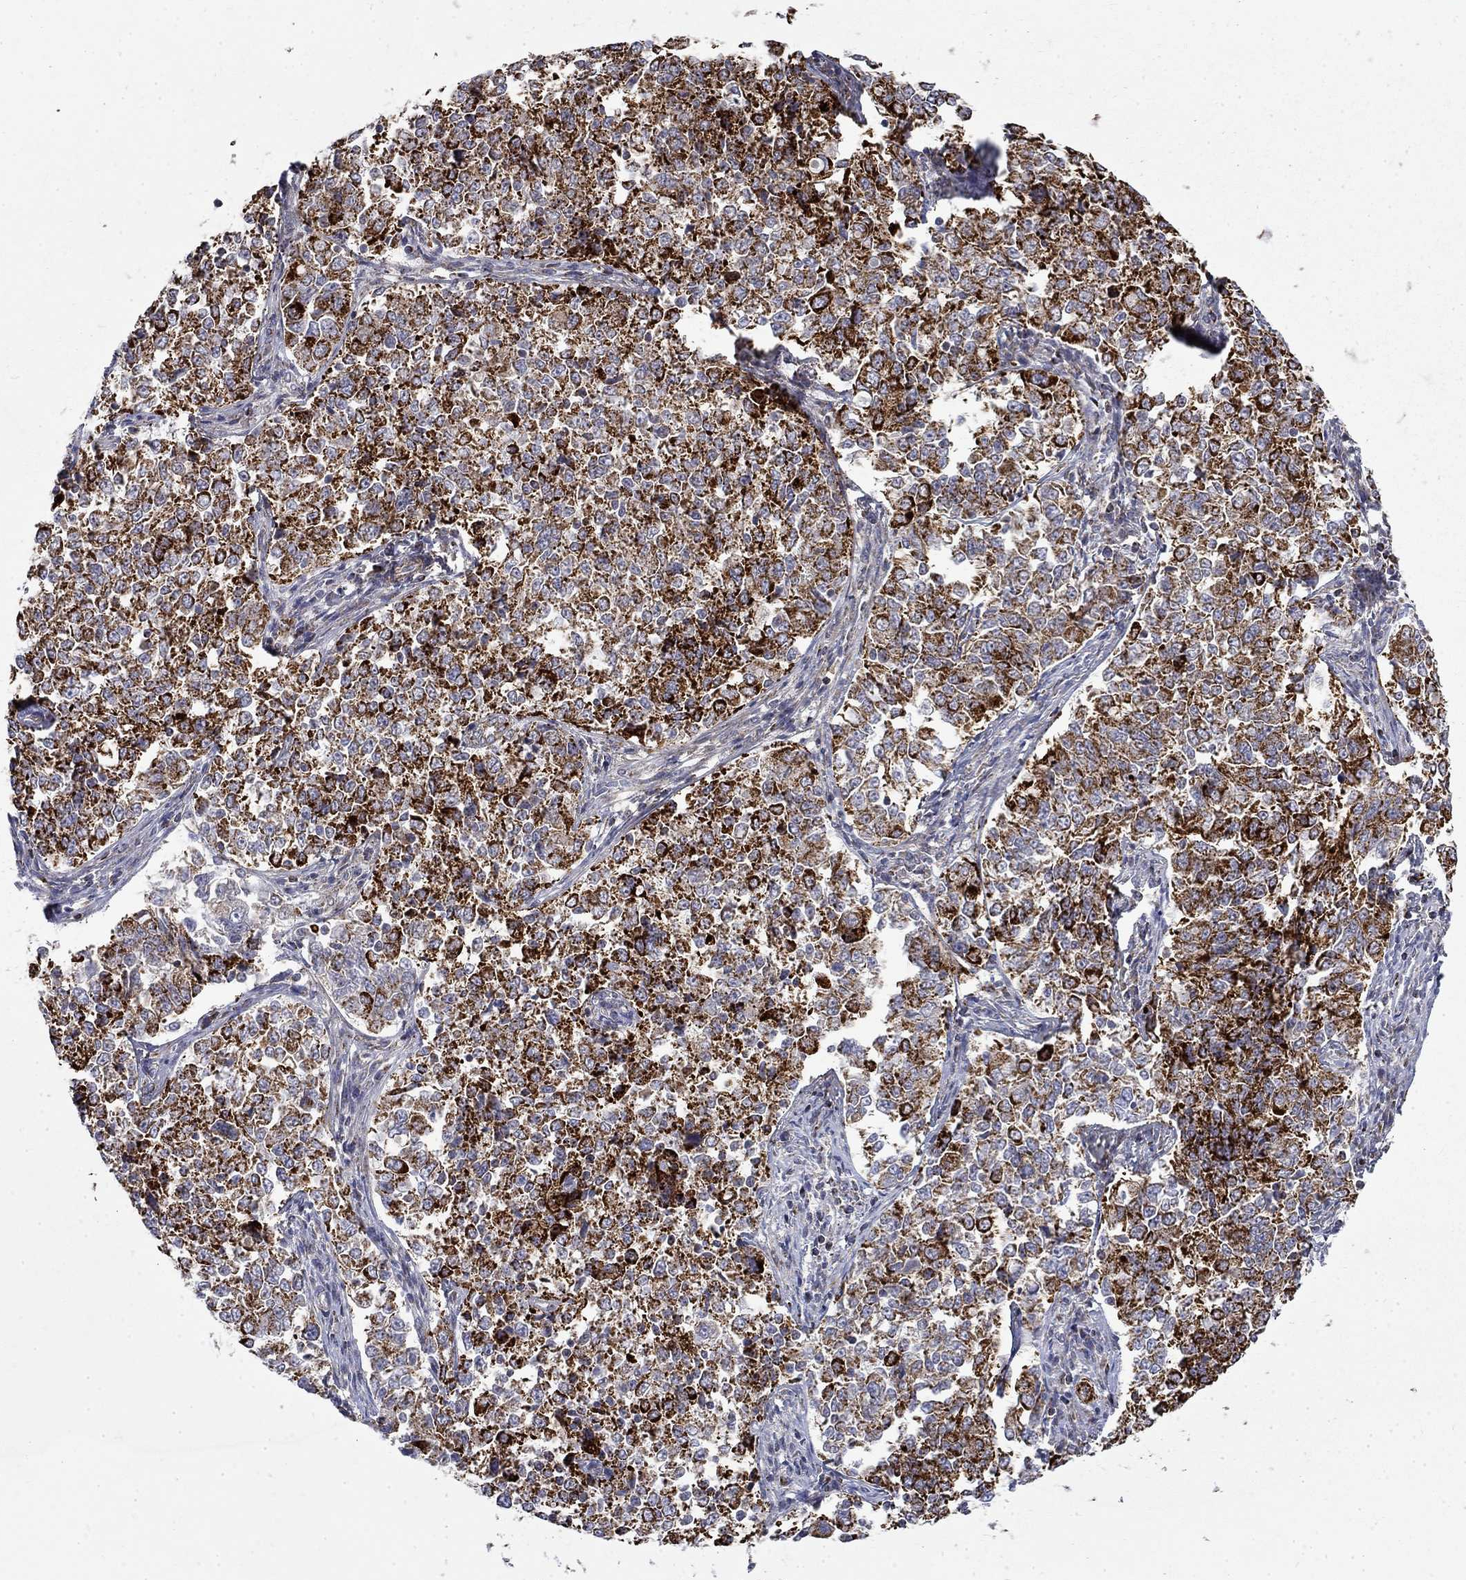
{"staining": {"intensity": "strong", "quantity": ">75%", "location": "cytoplasmic/membranous"}, "tissue": "endometrial cancer", "cell_type": "Tumor cells", "image_type": "cancer", "snomed": [{"axis": "morphology", "description": "Adenocarcinoma, NOS"}, {"axis": "topography", "description": "Endometrium"}], "caption": "The image displays immunohistochemical staining of endometrial adenocarcinoma. There is strong cytoplasmic/membranous positivity is appreciated in approximately >75% of tumor cells.", "gene": "PCBP3", "patient": {"sex": "female", "age": 43}}